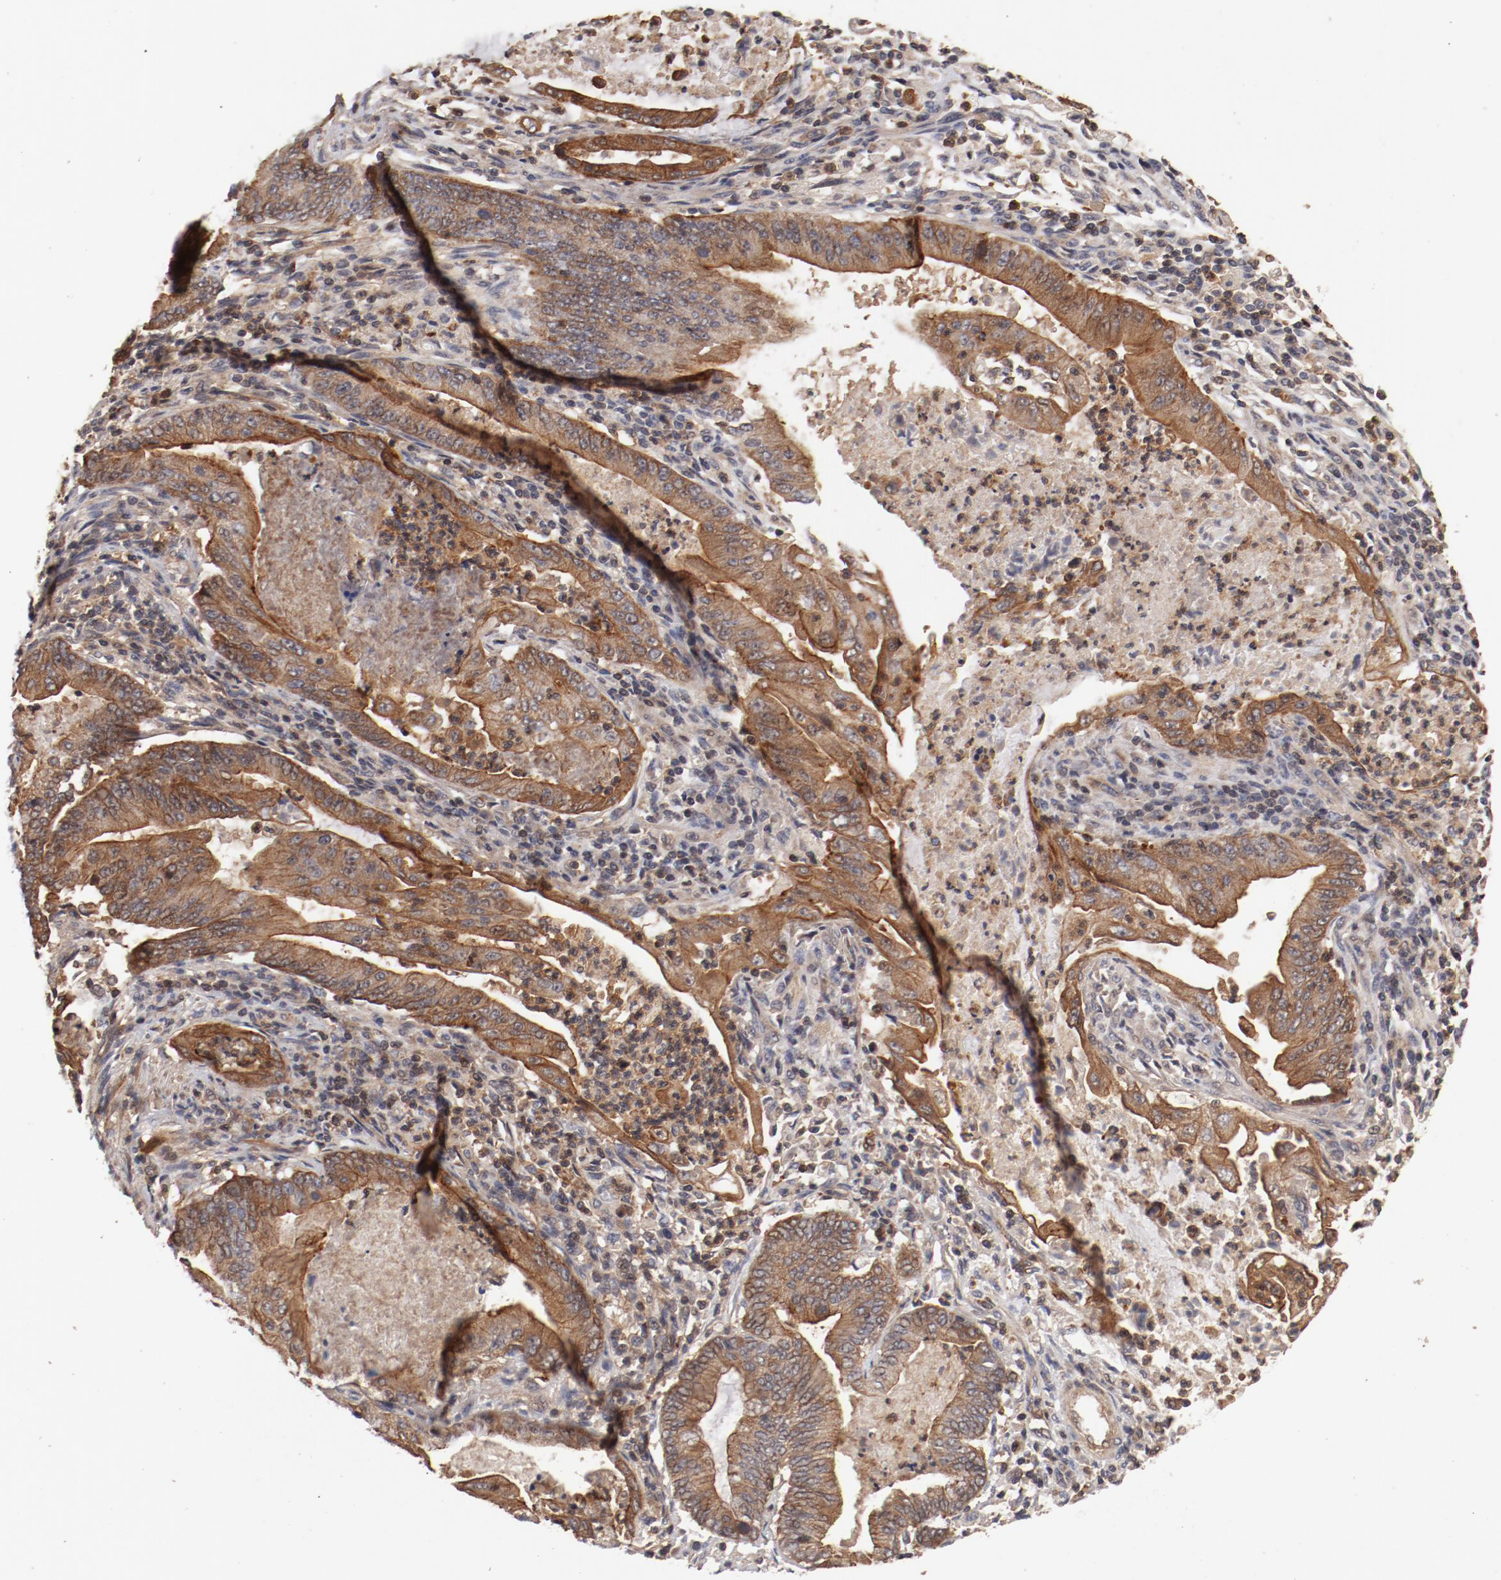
{"staining": {"intensity": "moderate", "quantity": ">75%", "location": "cytoplasmic/membranous"}, "tissue": "endometrial cancer", "cell_type": "Tumor cells", "image_type": "cancer", "snomed": [{"axis": "morphology", "description": "Adenocarcinoma, NOS"}, {"axis": "topography", "description": "Endometrium"}], "caption": "Immunohistochemical staining of endometrial cancer demonstrates medium levels of moderate cytoplasmic/membranous protein staining in about >75% of tumor cells.", "gene": "GUF1", "patient": {"sex": "female", "age": 63}}